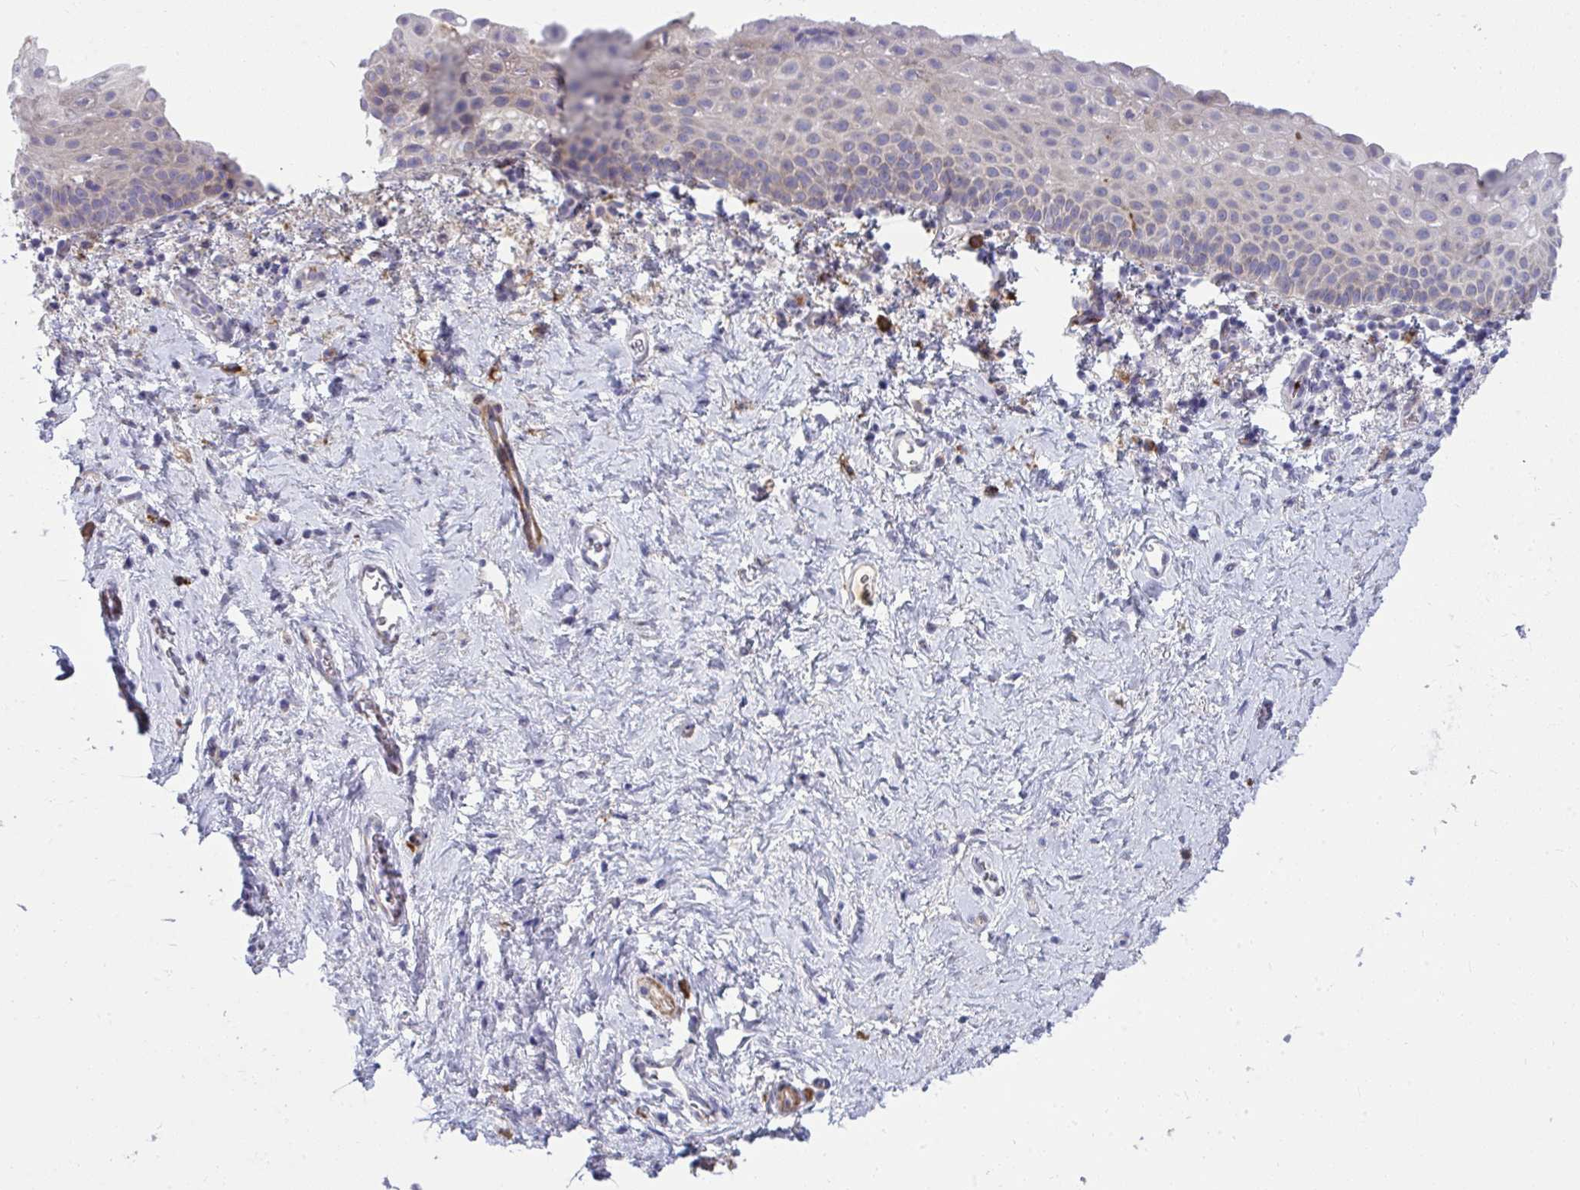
{"staining": {"intensity": "weak", "quantity": "<25%", "location": "cytoplasmic/membranous"}, "tissue": "vagina", "cell_type": "Squamous epithelial cells", "image_type": "normal", "snomed": [{"axis": "morphology", "description": "Normal tissue, NOS"}, {"axis": "topography", "description": "Vagina"}], "caption": "Protein analysis of unremarkable vagina reveals no significant staining in squamous epithelial cells. (DAB (3,3'-diaminobenzidine) immunohistochemistry (IHC), high magnification).", "gene": "PIGZ", "patient": {"sex": "female", "age": 61}}